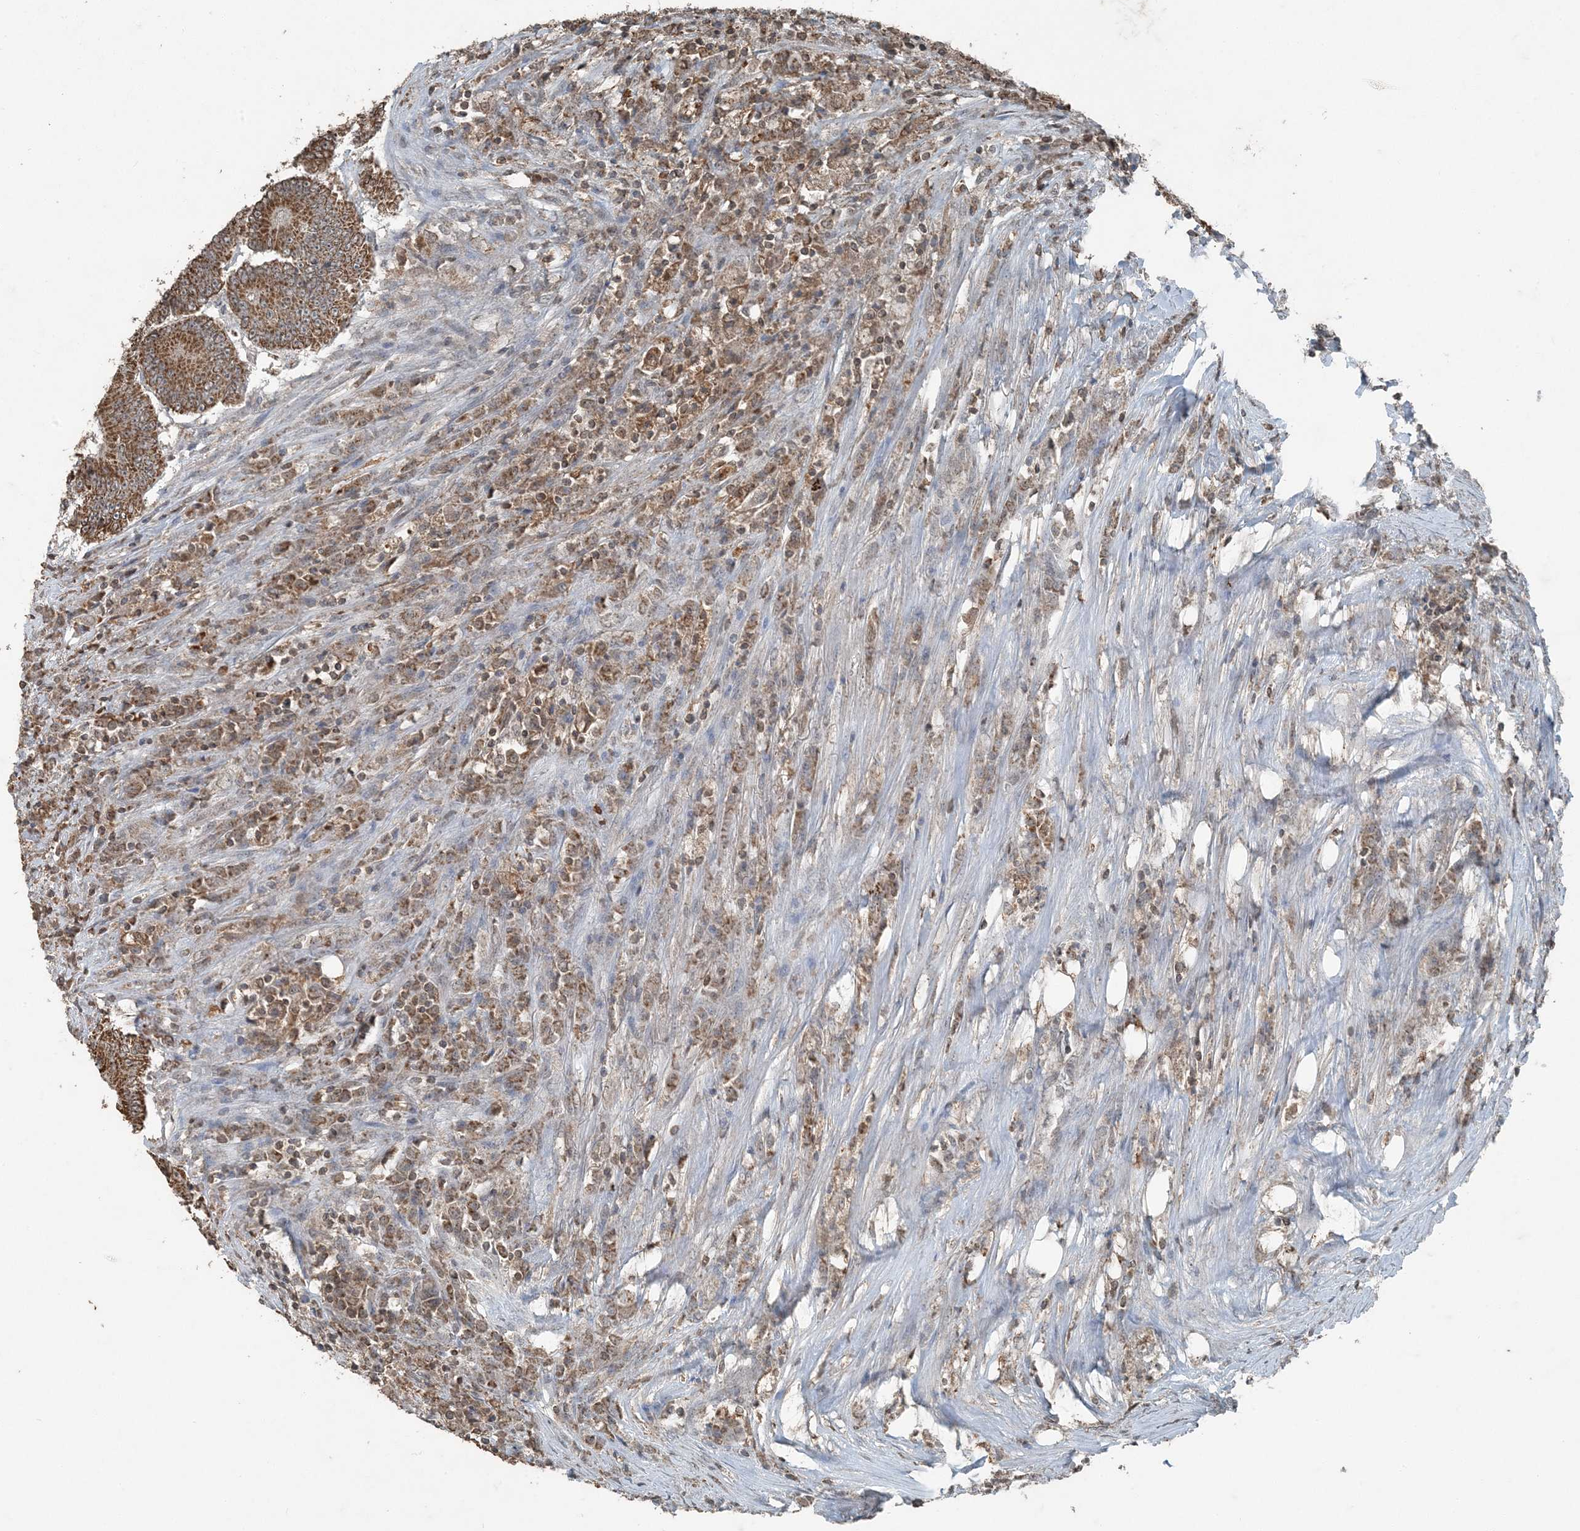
{"staining": {"intensity": "moderate", "quantity": ">75%", "location": "cytoplasmic/membranous"}, "tissue": "colorectal cancer", "cell_type": "Tumor cells", "image_type": "cancer", "snomed": [{"axis": "morphology", "description": "Adenocarcinoma, NOS"}, {"axis": "topography", "description": "Colon"}], "caption": "Colorectal cancer (adenocarcinoma) stained with a protein marker displays moderate staining in tumor cells.", "gene": "GNL1", "patient": {"sex": "male", "age": 83}}